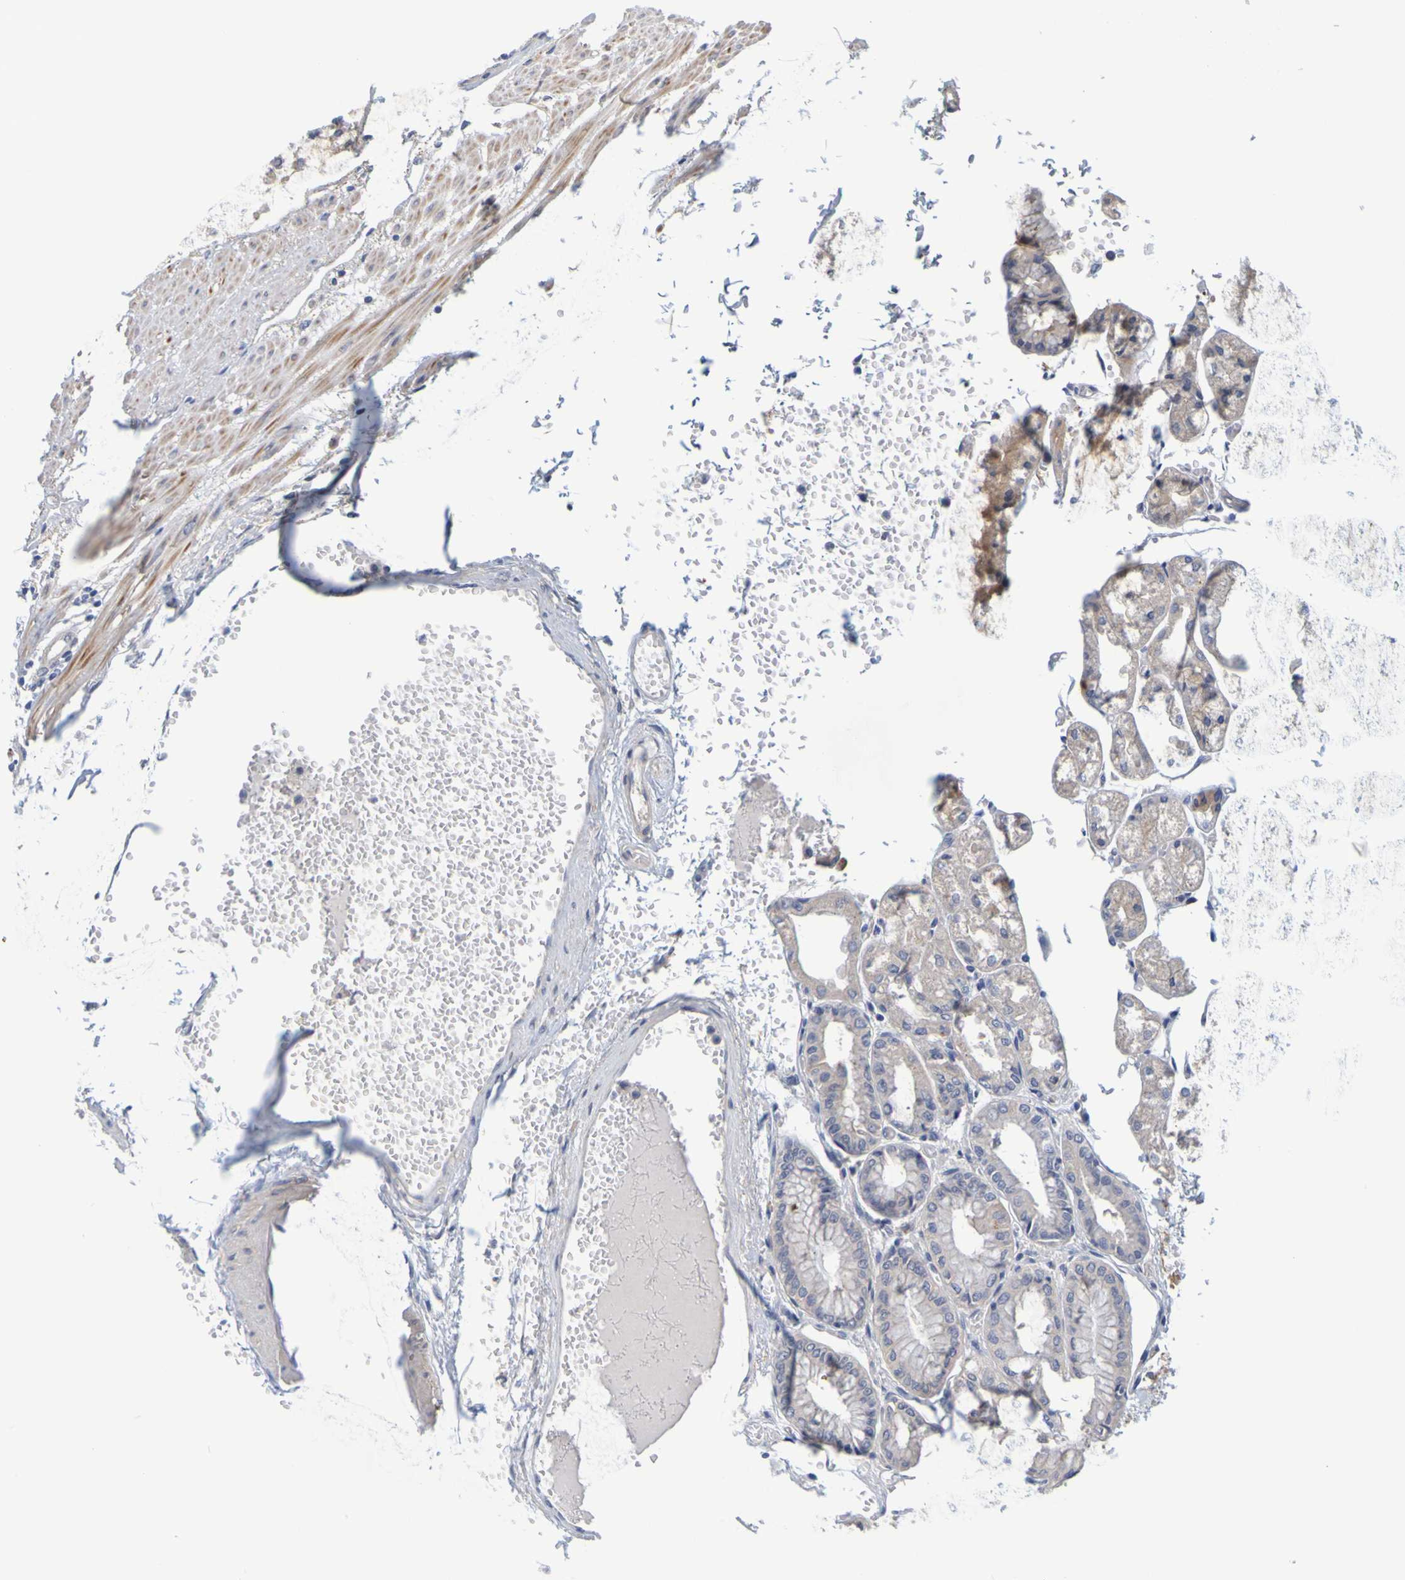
{"staining": {"intensity": "negative", "quantity": "none", "location": "none"}, "tissue": "stomach", "cell_type": "Glandular cells", "image_type": "normal", "snomed": [{"axis": "morphology", "description": "Normal tissue, NOS"}, {"axis": "topography", "description": "Stomach, upper"}], "caption": "This is an immunohistochemistry (IHC) micrograph of benign stomach. There is no staining in glandular cells.", "gene": "ENDOU", "patient": {"sex": "male", "age": 72}}